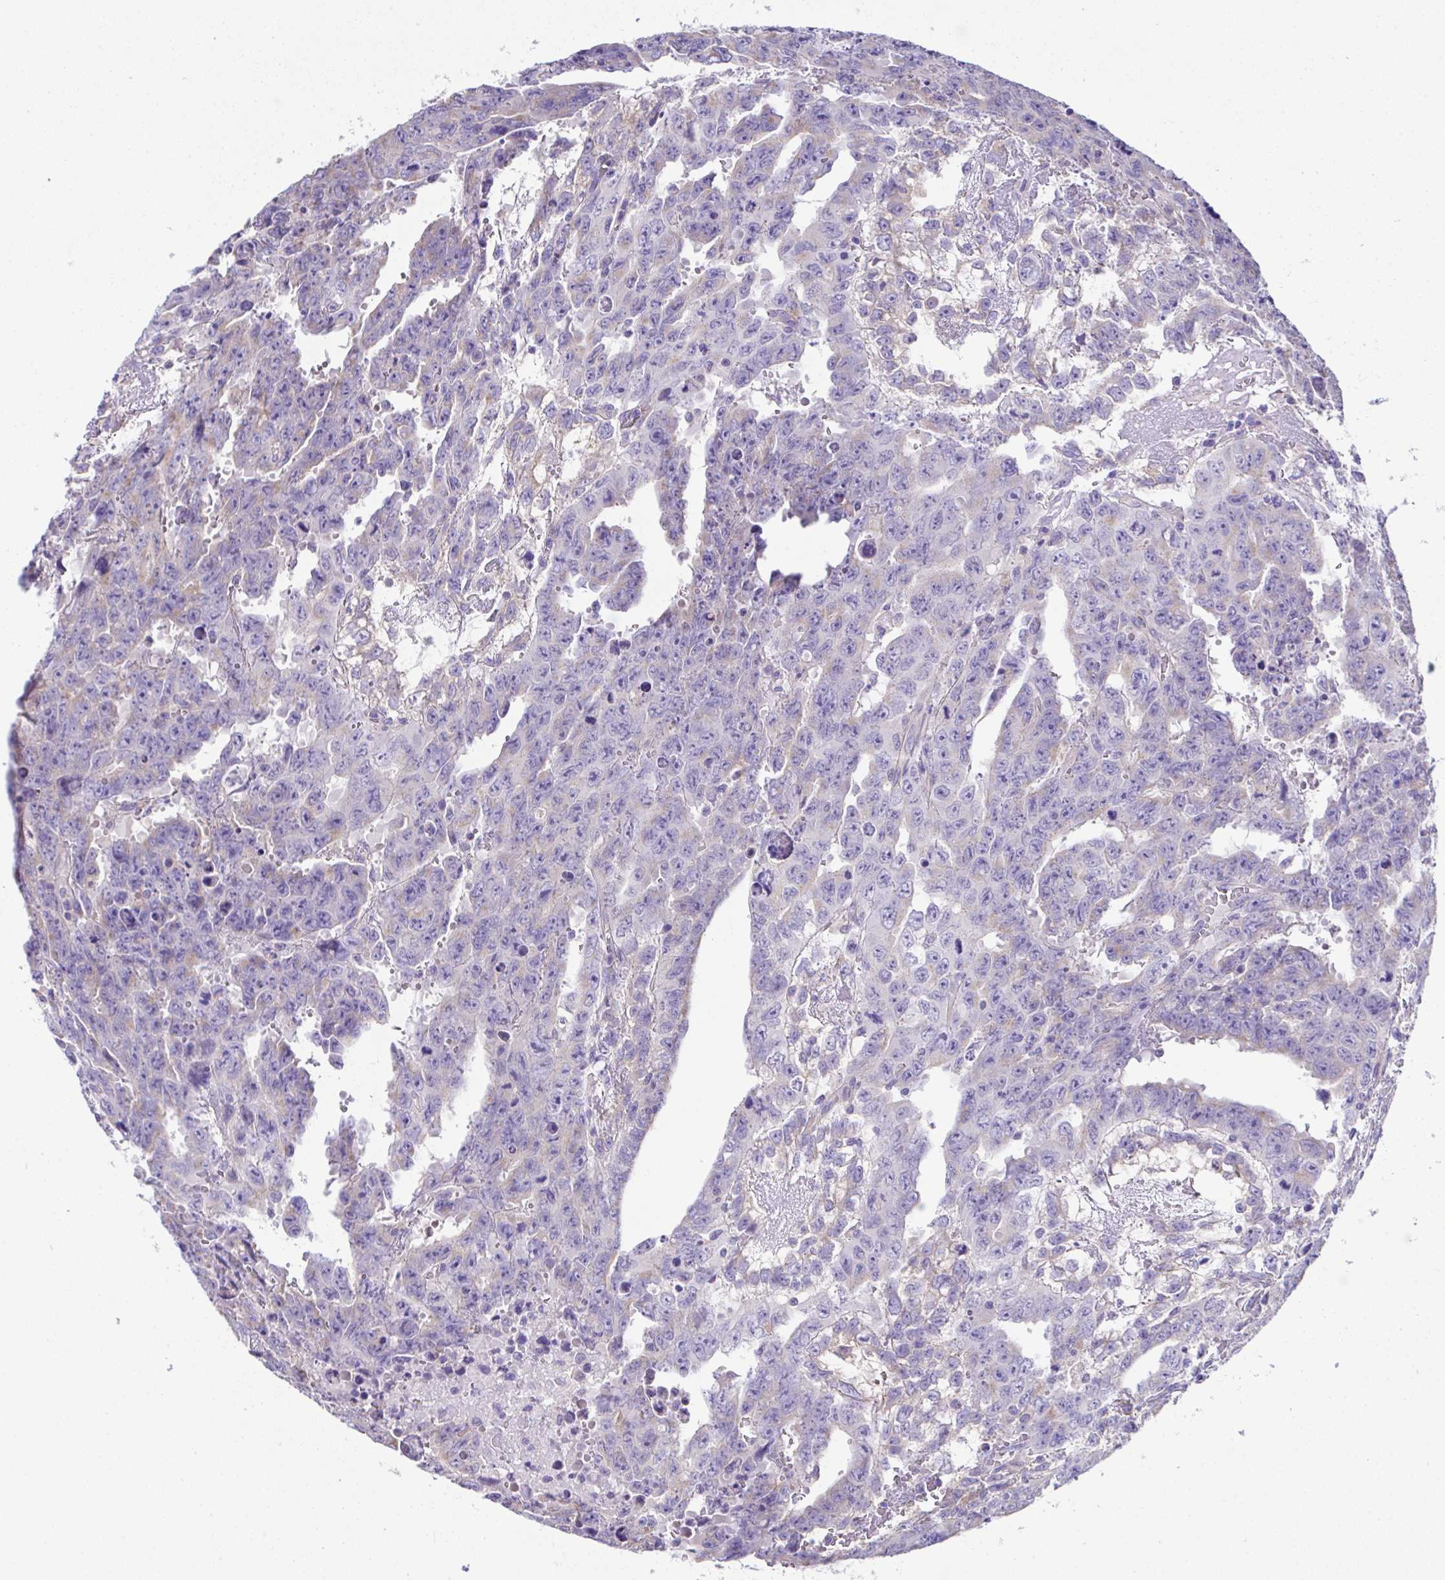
{"staining": {"intensity": "weak", "quantity": "<25%", "location": "cytoplasmic/membranous"}, "tissue": "testis cancer", "cell_type": "Tumor cells", "image_type": "cancer", "snomed": [{"axis": "morphology", "description": "Carcinoma, Embryonal, NOS"}, {"axis": "topography", "description": "Testis"}], "caption": "A high-resolution photomicrograph shows immunohistochemistry (IHC) staining of testis cancer, which exhibits no significant expression in tumor cells.", "gene": "OR4P4", "patient": {"sex": "male", "age": 24}}